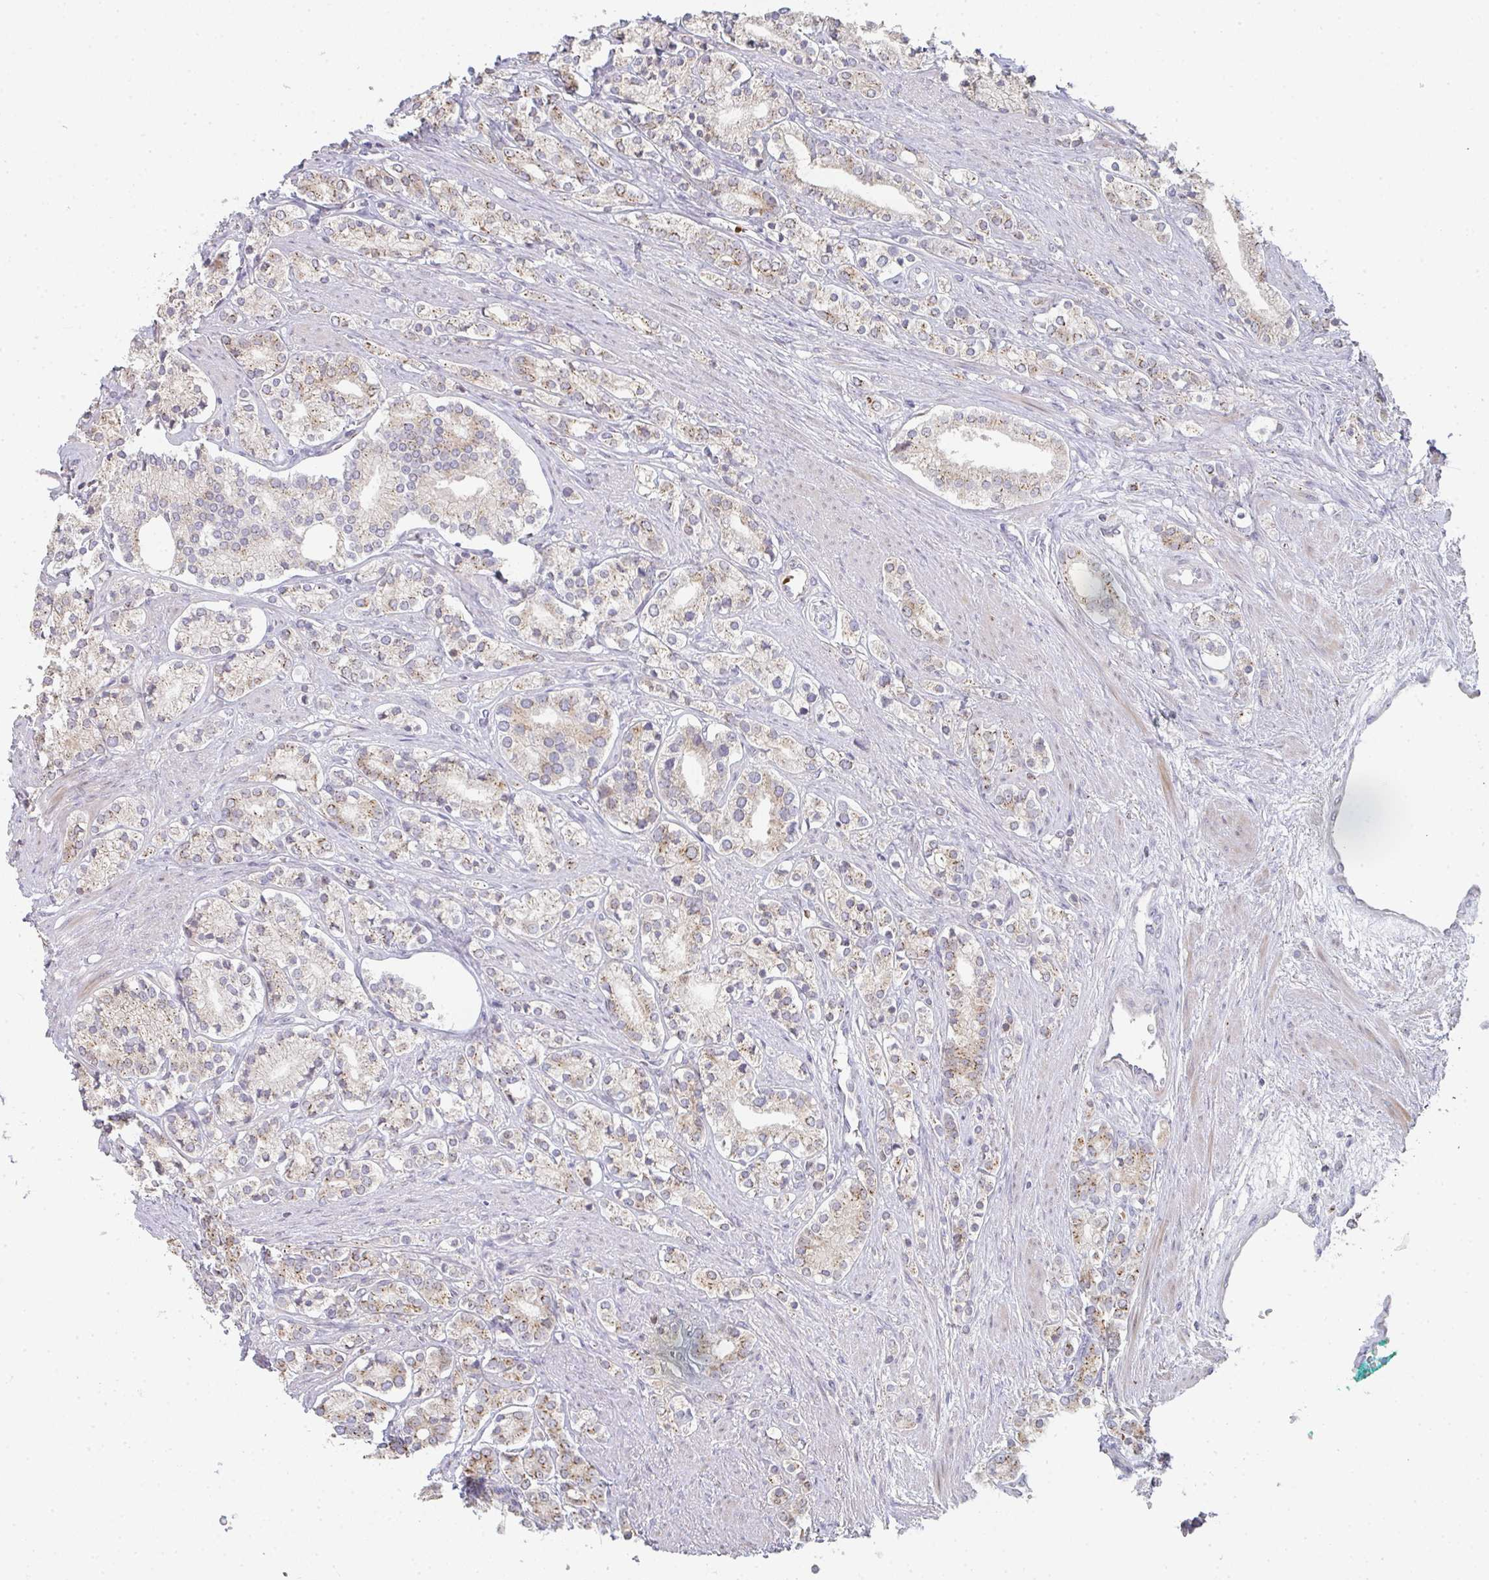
{"staining": {"intensity": "moderate", "quantity": ">75%", "location": "cytoplasmic/membranous"}, "tissue": "prostate cancer", "cell_type": "Tumor cells", "image_type": "cancer", "snomed": [{"axis": "morphology", "description": "Adenocarcinoma, High grade"}, {"axis": "topography", "description": "Prostate"}], "caption": "This is an image of IHC staining of high-grade adenocarcinoma (prostate), which shows moderate staining in the cytoplasmic/membranous of tumor cells.", "gene": "ZNF526", "patient": {"sex": "male", "age": 58}}